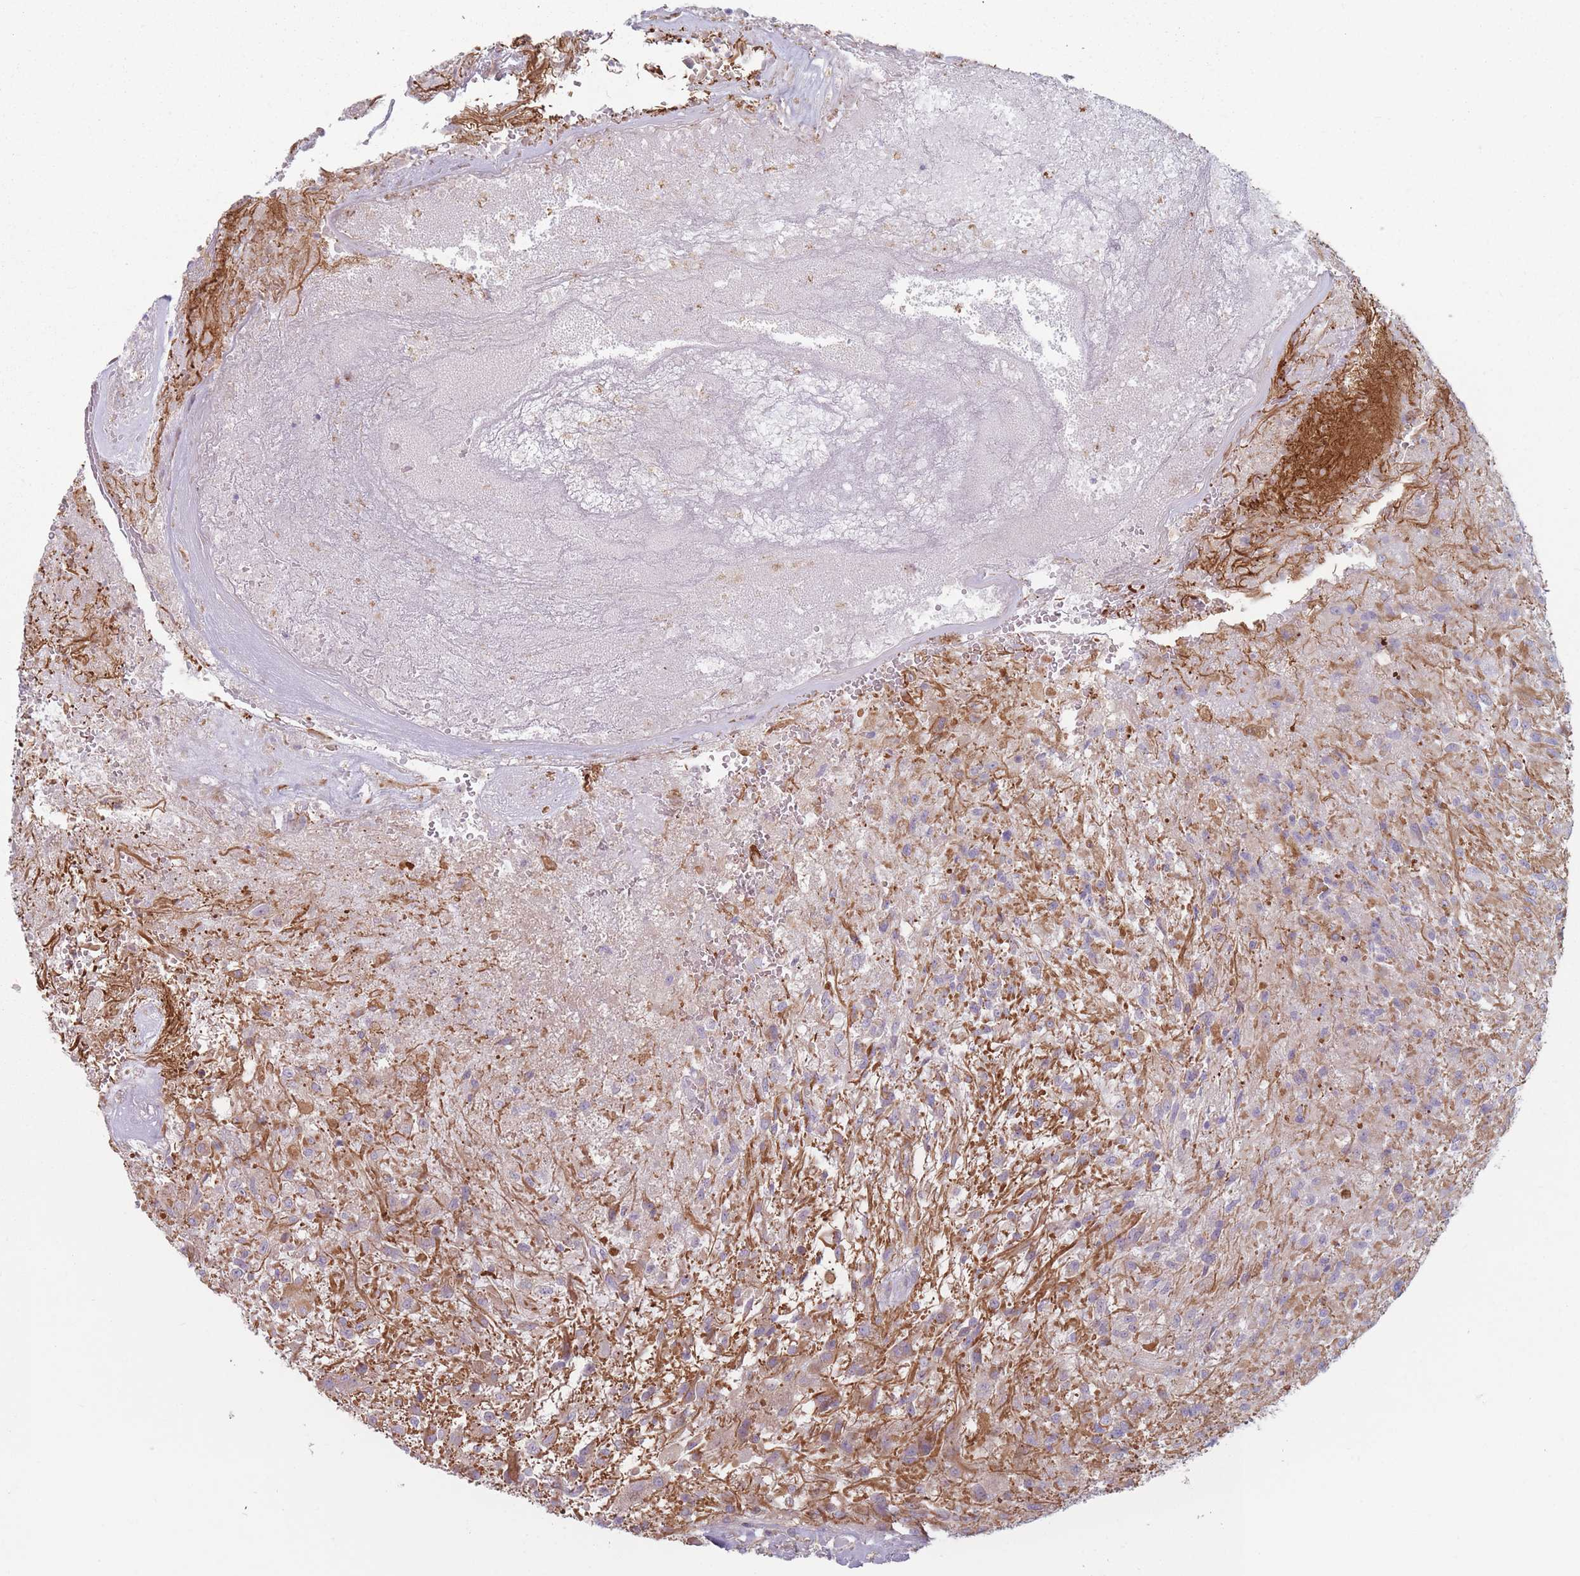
{"staining": {"intensity": "weak", "quantity": "<25%", "location": "cytoplasmic/membranous"}, "tissue": "glioma", "cell_type": "Tumor cells", "image_type": "cancer", "snomed": [{"axis": "morphology", "description": "Glioma, malignant, High grade"}, {"axis": "topography", "description": "Brain"}], "caption": "Malignant glioma (high-grade) stained for a protein using IHC shows no staining tumor cells.", "gene": "HSBP1L1", "patient": {"sex": "male", "age": 56}}